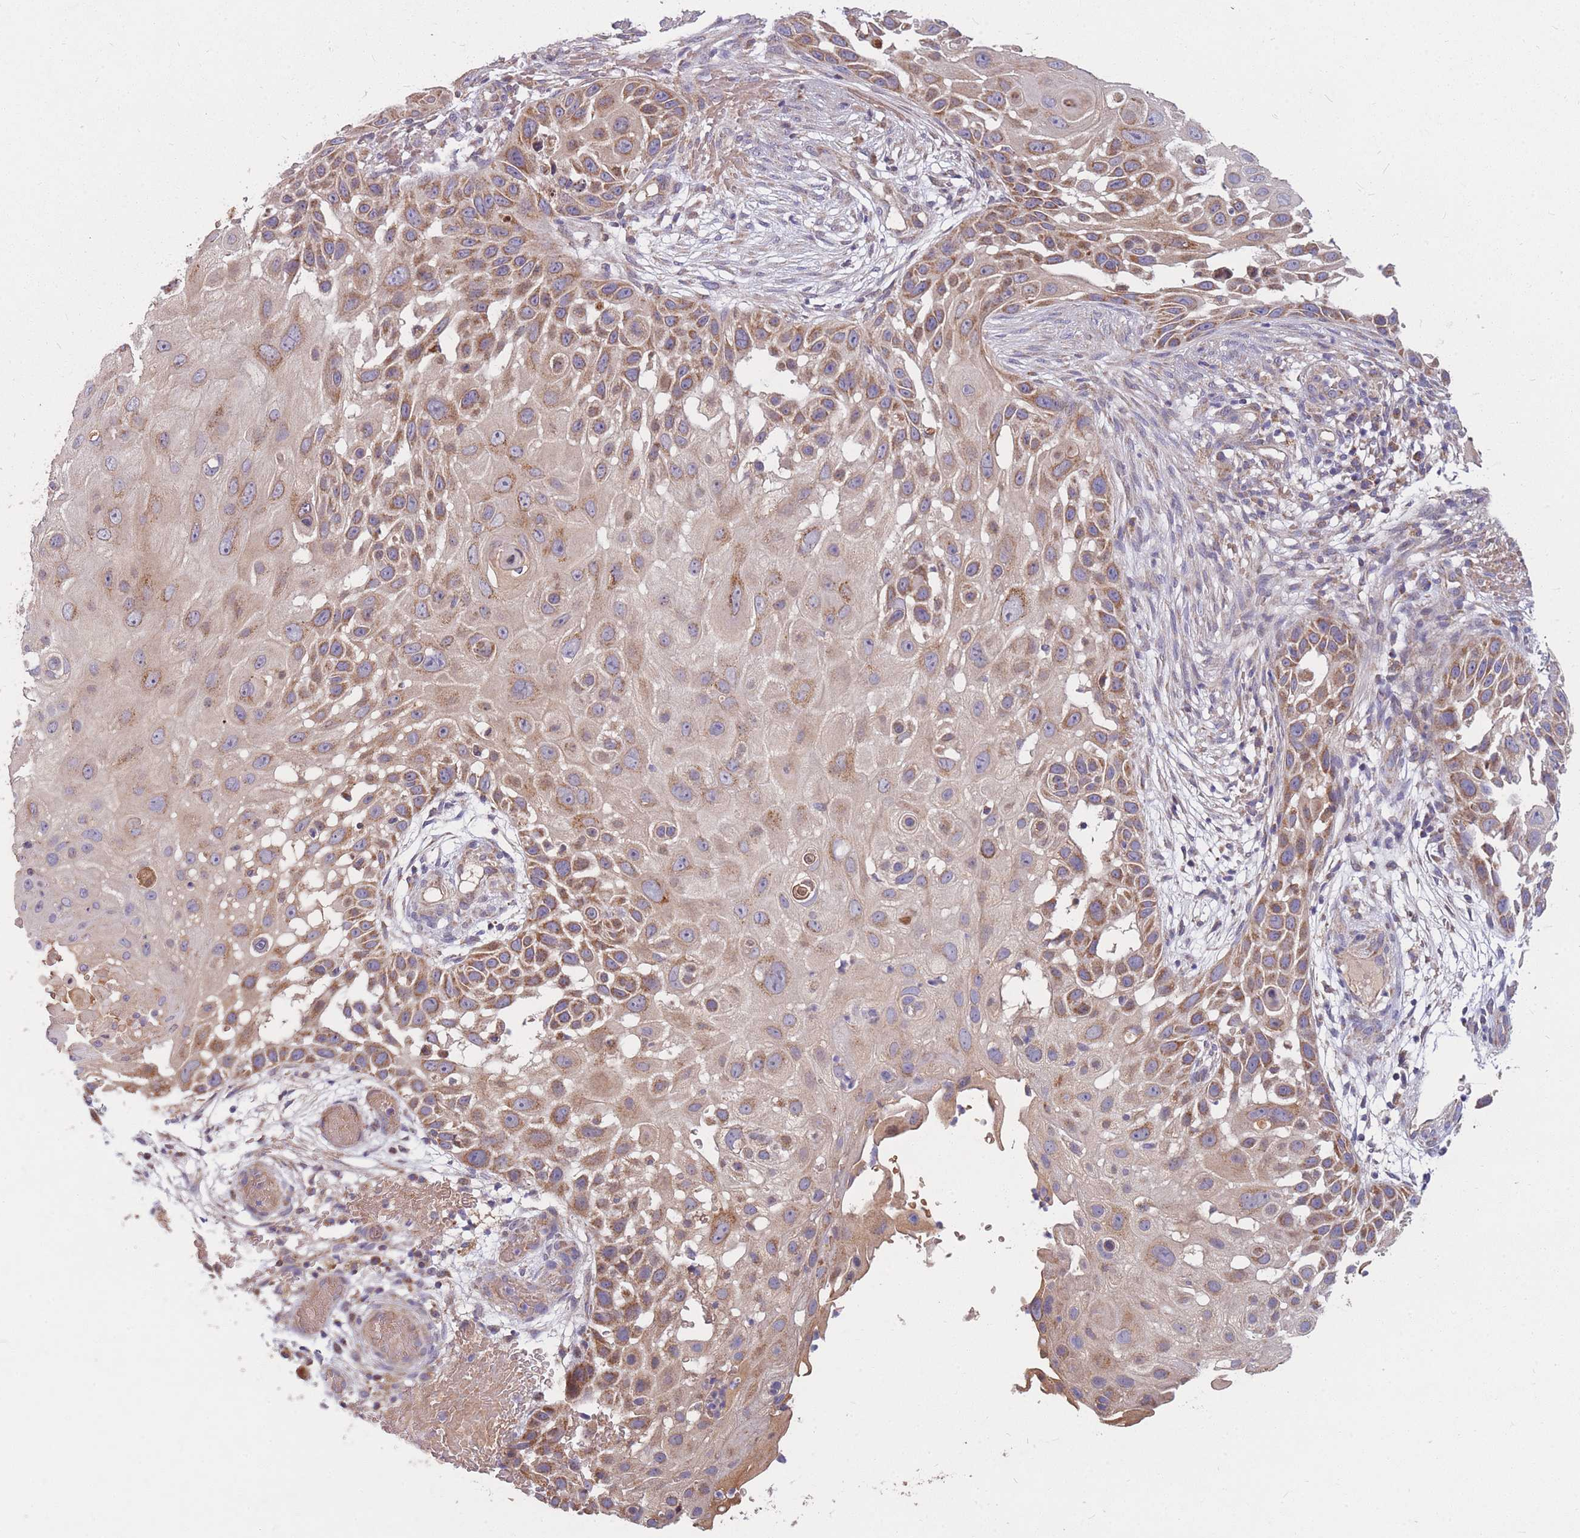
{"staining": {"intensity": "moderate", "quantity": ">75%", "location": "cytoplasmic/membranous"}, "tissue": "skin cancer", "cell_type": "Tumor cells", "image_type": "cancer", "snomed": [{"axis": "morphology", "description": "Squamous cell carcinoma, NOS"}, {"axis": "topography", "description": "Skin"}], "caption": "There is medium levels of moderate cytoplasmic/membranous staining in tumor cells of squamous cell carcinoma (skin), as demonstrated by immunohistochemical staining (brown color).", "gene": "PTPMT1", "patient": {"sex": "female", "age": 44}}